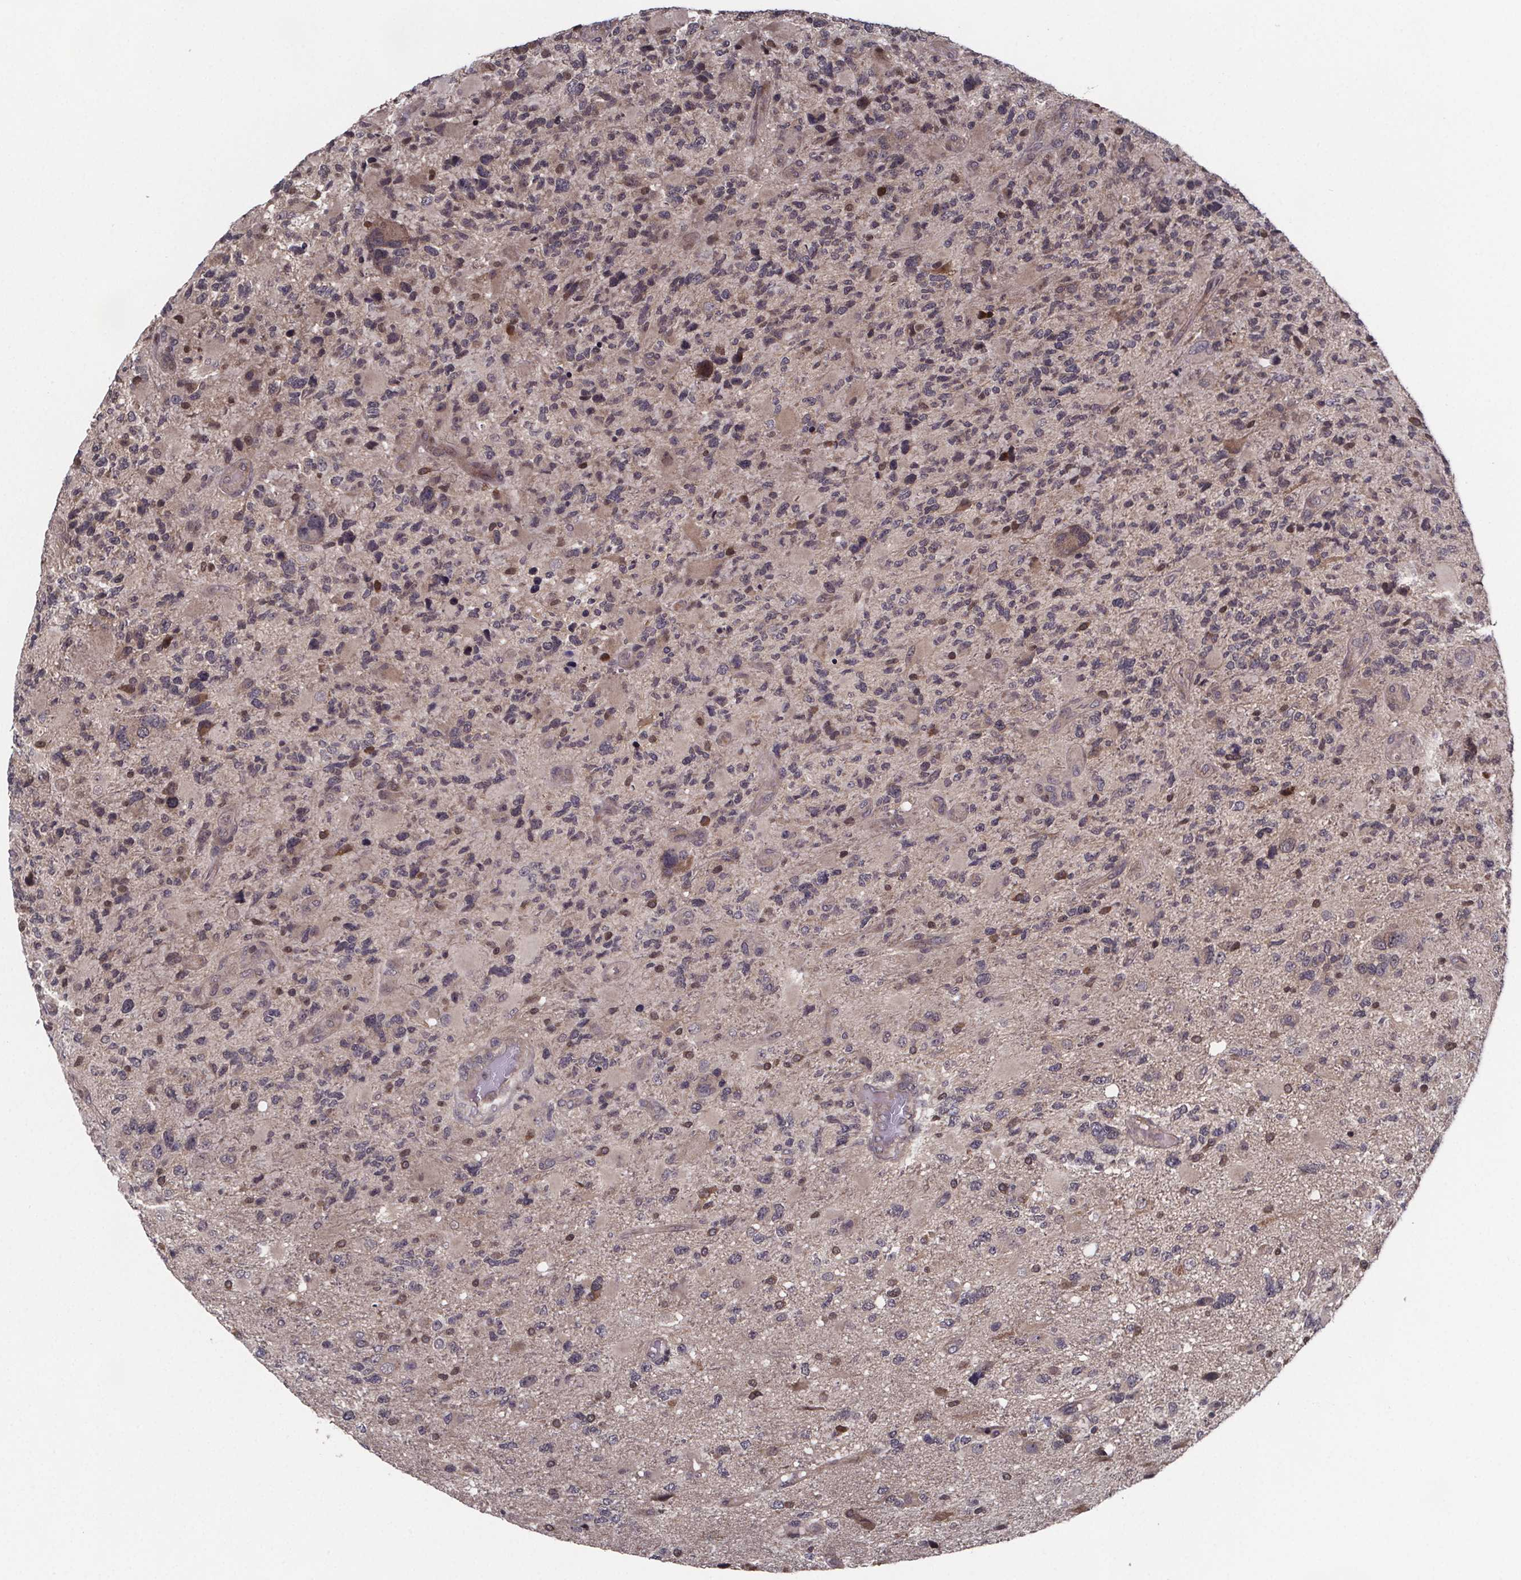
{"staining": {"intensity": "negative", "quantity": "none", "location": "none"}, "tissue": "glioma", "cell_type": "Tumor cells", "image_type": "cancer", "snomed": [{"axis": "morphology", "description": "Glioma, malignant, High grade"}, {"axis": "topography", "description": "Brain"}], "caption": "IHC of glioma reveals no positivity in tumor cells.", "gene": "FN3KRP", "patient": {"sex": "female", "age": 71}}